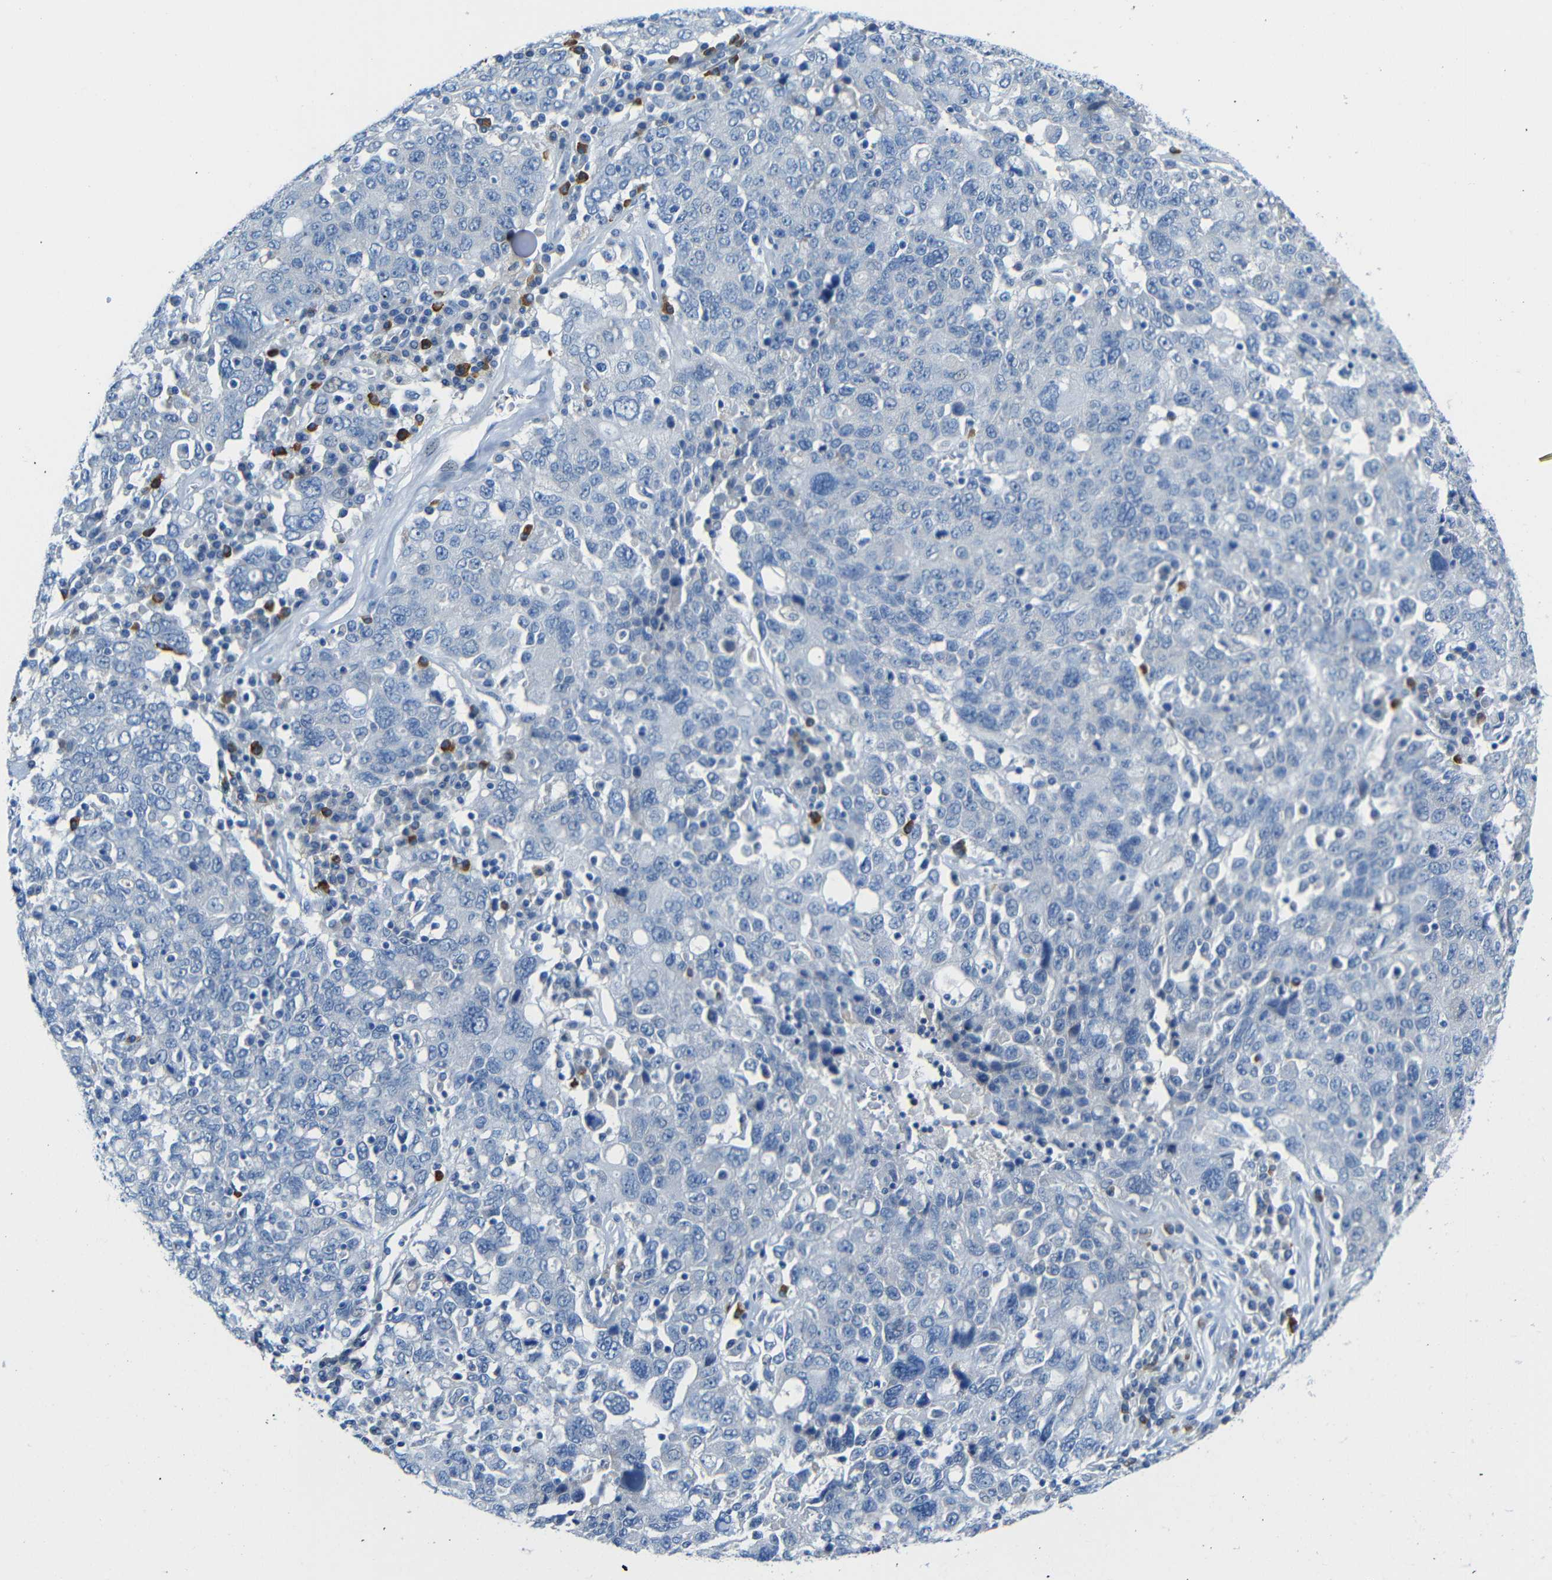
{"staining": {"intensity": "negative", "quantity": "none", "location": "none"}, "tissue": "ovarian cancer", "cell_type": "Tumor cells", "image_type": "cancer", "snomed": [{"axis": "morphology", "description": "Carcinoma, endometroid"}, {"axis": "topography", "description": "Ovary"}], "caption": "Immunohistochemistry (IHC) image of neoplastic tissue: endometroid carcinoma (ovarian) stained with DAB (3,3'-diaminobenzidine) reveals no significant protein expression in tumor cells. Brightfield microscopy of IHC stained with DAB (3,3'-diaminobenzidine) (brown) and hematoxylin (blue), captured at high magnification.", "gene": "NEGR1", "patient": {"sex": "female", "age": 62}}